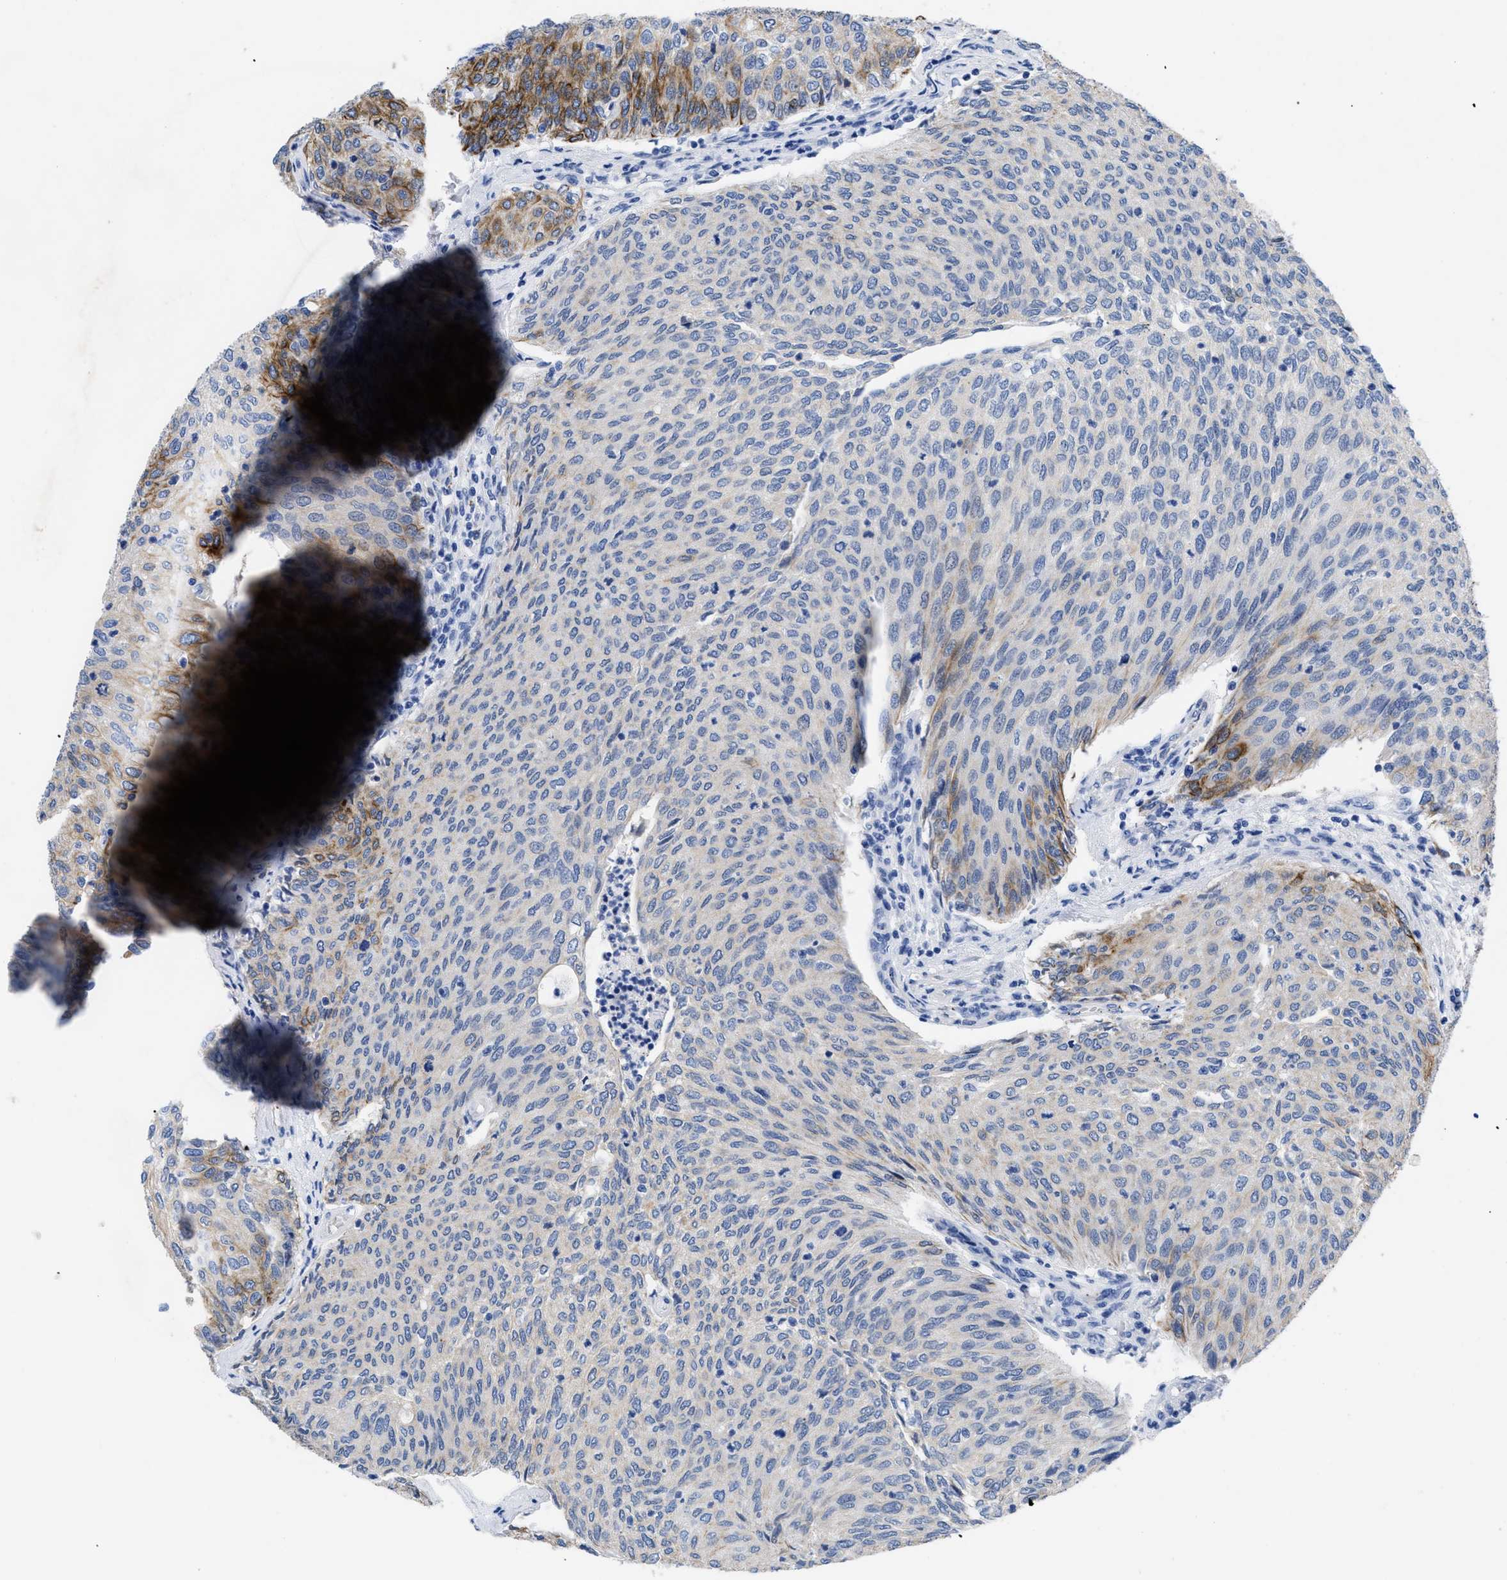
{"staining": {"intensity": "moderate", "quantity": "<25%", "location": "cytoplasmic/membranous"}, "tissue": "urothelial cancer", "cell_type": "Tumor cells", "image_type": "cancer", "snomed": [{"axis": "morphology", "description": "Urothelial carcinoma, Low grade"}, {"axis": "topography", "description": "Urinary bladder"}], "caption": "There is low levels of moderate cytoplasmic/membranous positivity in tumor cells of urothelial cancer, as demonstrated by immunohistochemical staining (brown color).", "gene": "TMEM68", "patient": {"sex": "female", "age": 79}}